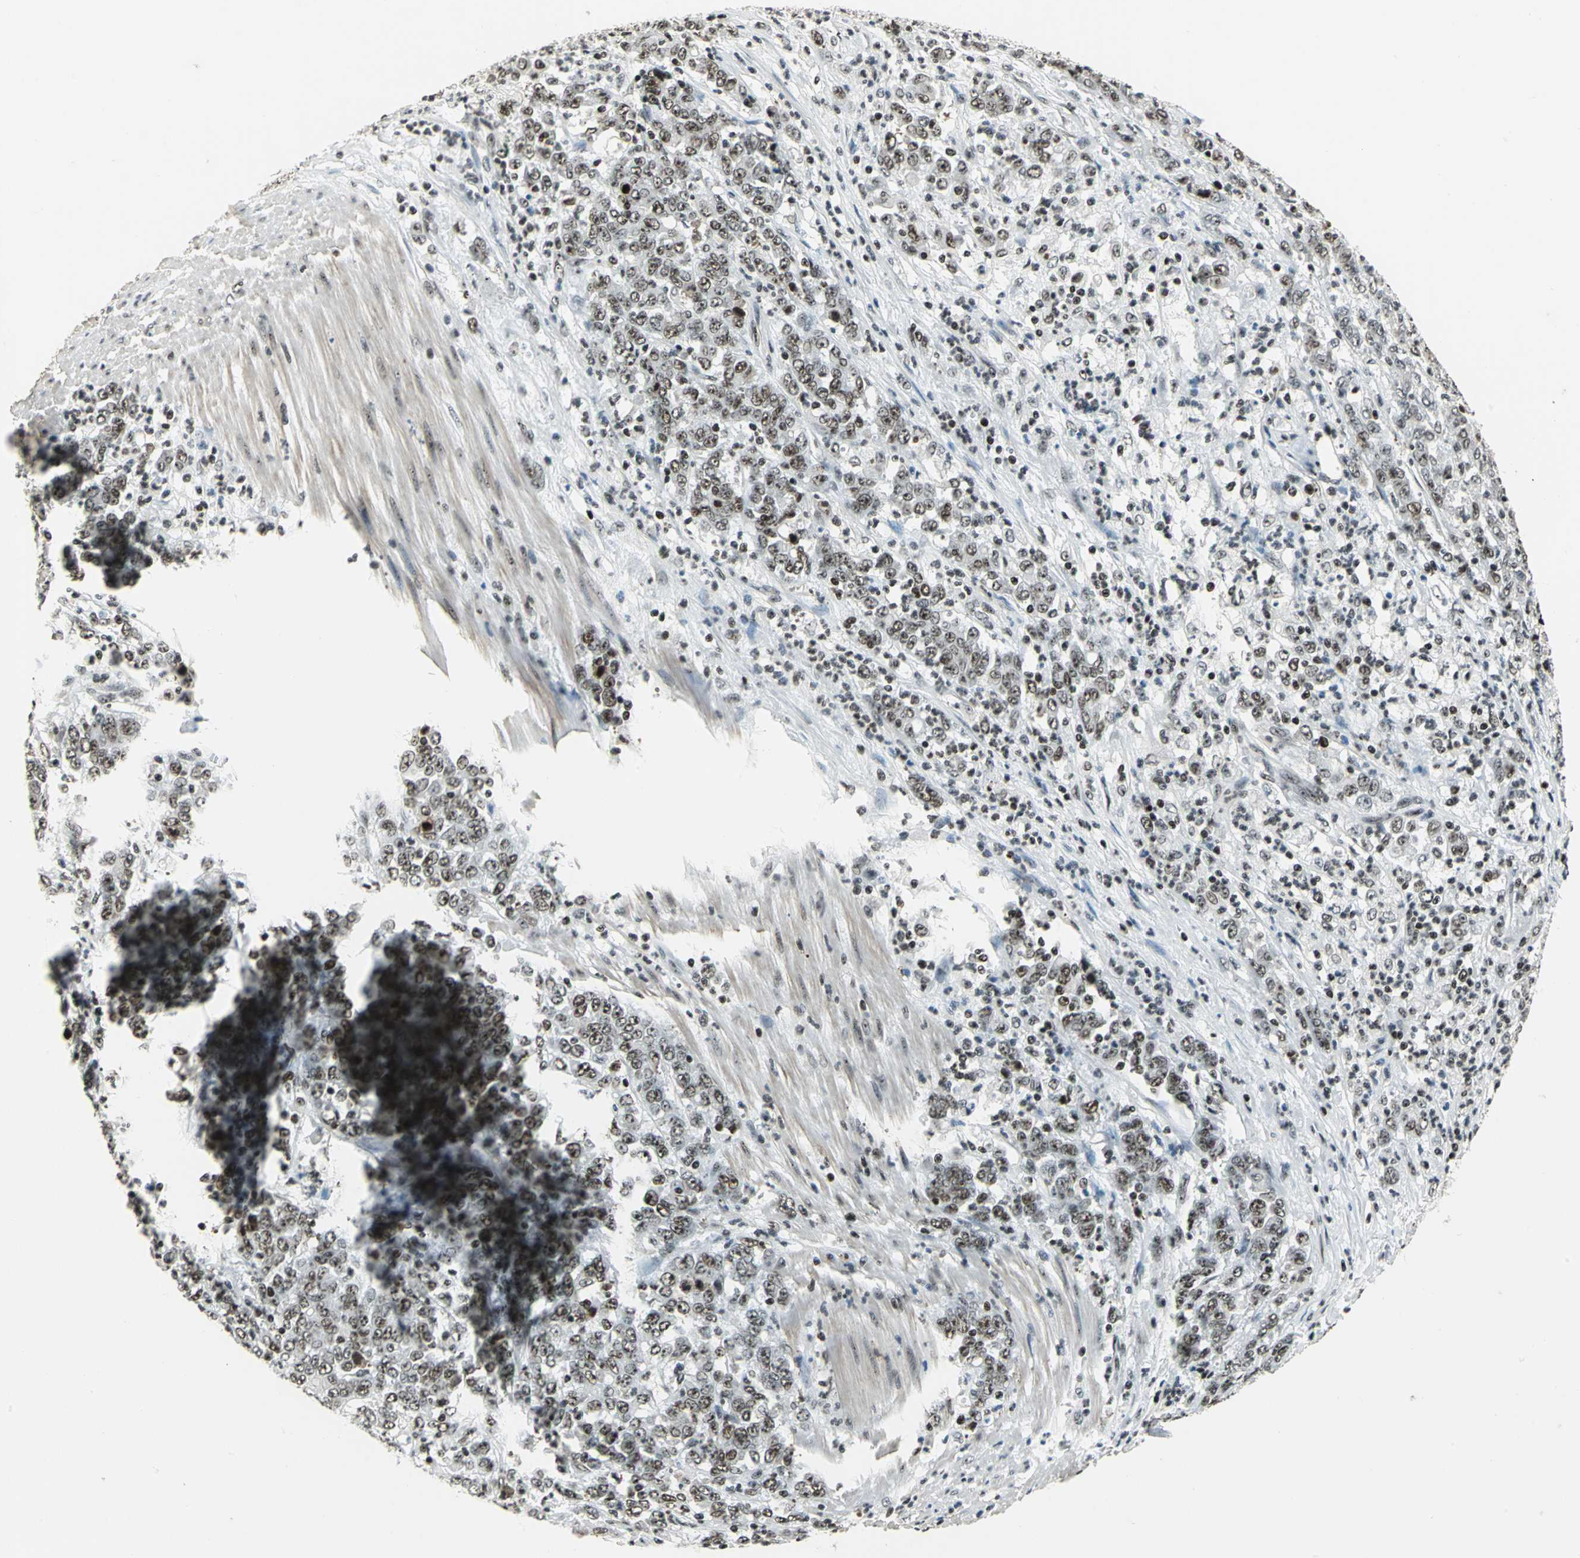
{"staining": {"intensity": "weak", "quantity": "<25%", "location": "nuclear"}, "tissue": "stomach cancer", "cell_type": "Tumor cells", "image_type": "cancer", "snomed": [{"axis": "morphology", "description": "Adenocarcinoma, NOS"}, {"axis": "topography", "description": "Stomach, lower"}], "caption": "Immunohistochemistry (IHC) of stomach cancer exhibits no expression in tumor cells. Brightfield microscopy of IHC stained with DAB (brown) and hematoxylin (blue), captured at high magnification.", "gene": "UBTF", "patient": {"sex": "female", "age": 71}}